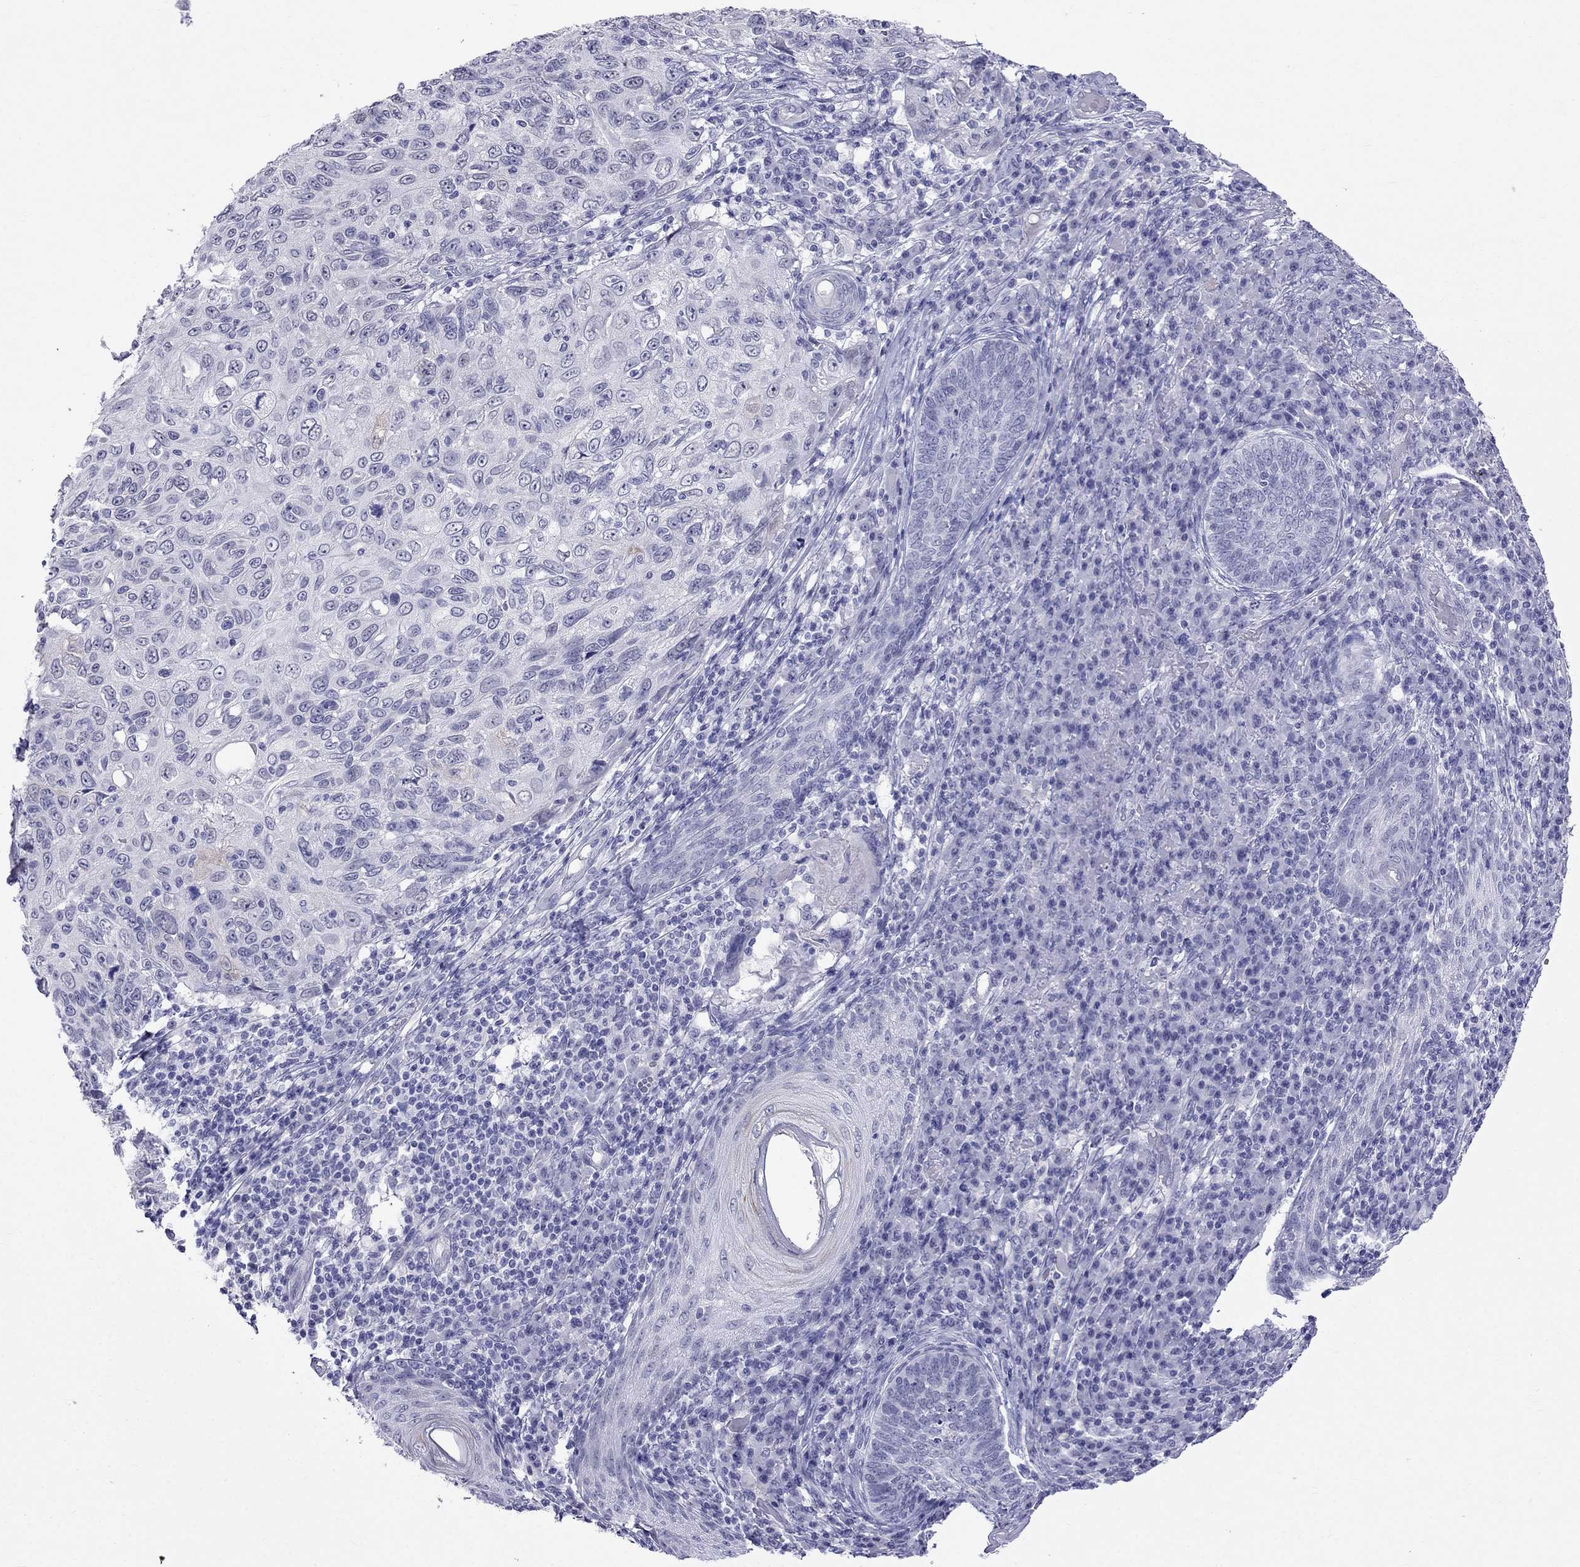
{"staining": {"intensity": "negative", "quantity": "none", "location": "none"}, "tissue": "skin cancer", "cell_type": "Tumor cells", "image_type": "cancer", "snomed": [{"axis": "morphology", "description": "Squamous cell carcinoma, NOS"}, {"axis": "topography", "description": "Skin"}], "caption": "The immunohistochemistry histopathology image has no significant positivity in tumor cells of skin squamous cell carcinoma tissue.", "gene": "MGP", "patient": {"sex": "male", "age": 92}}